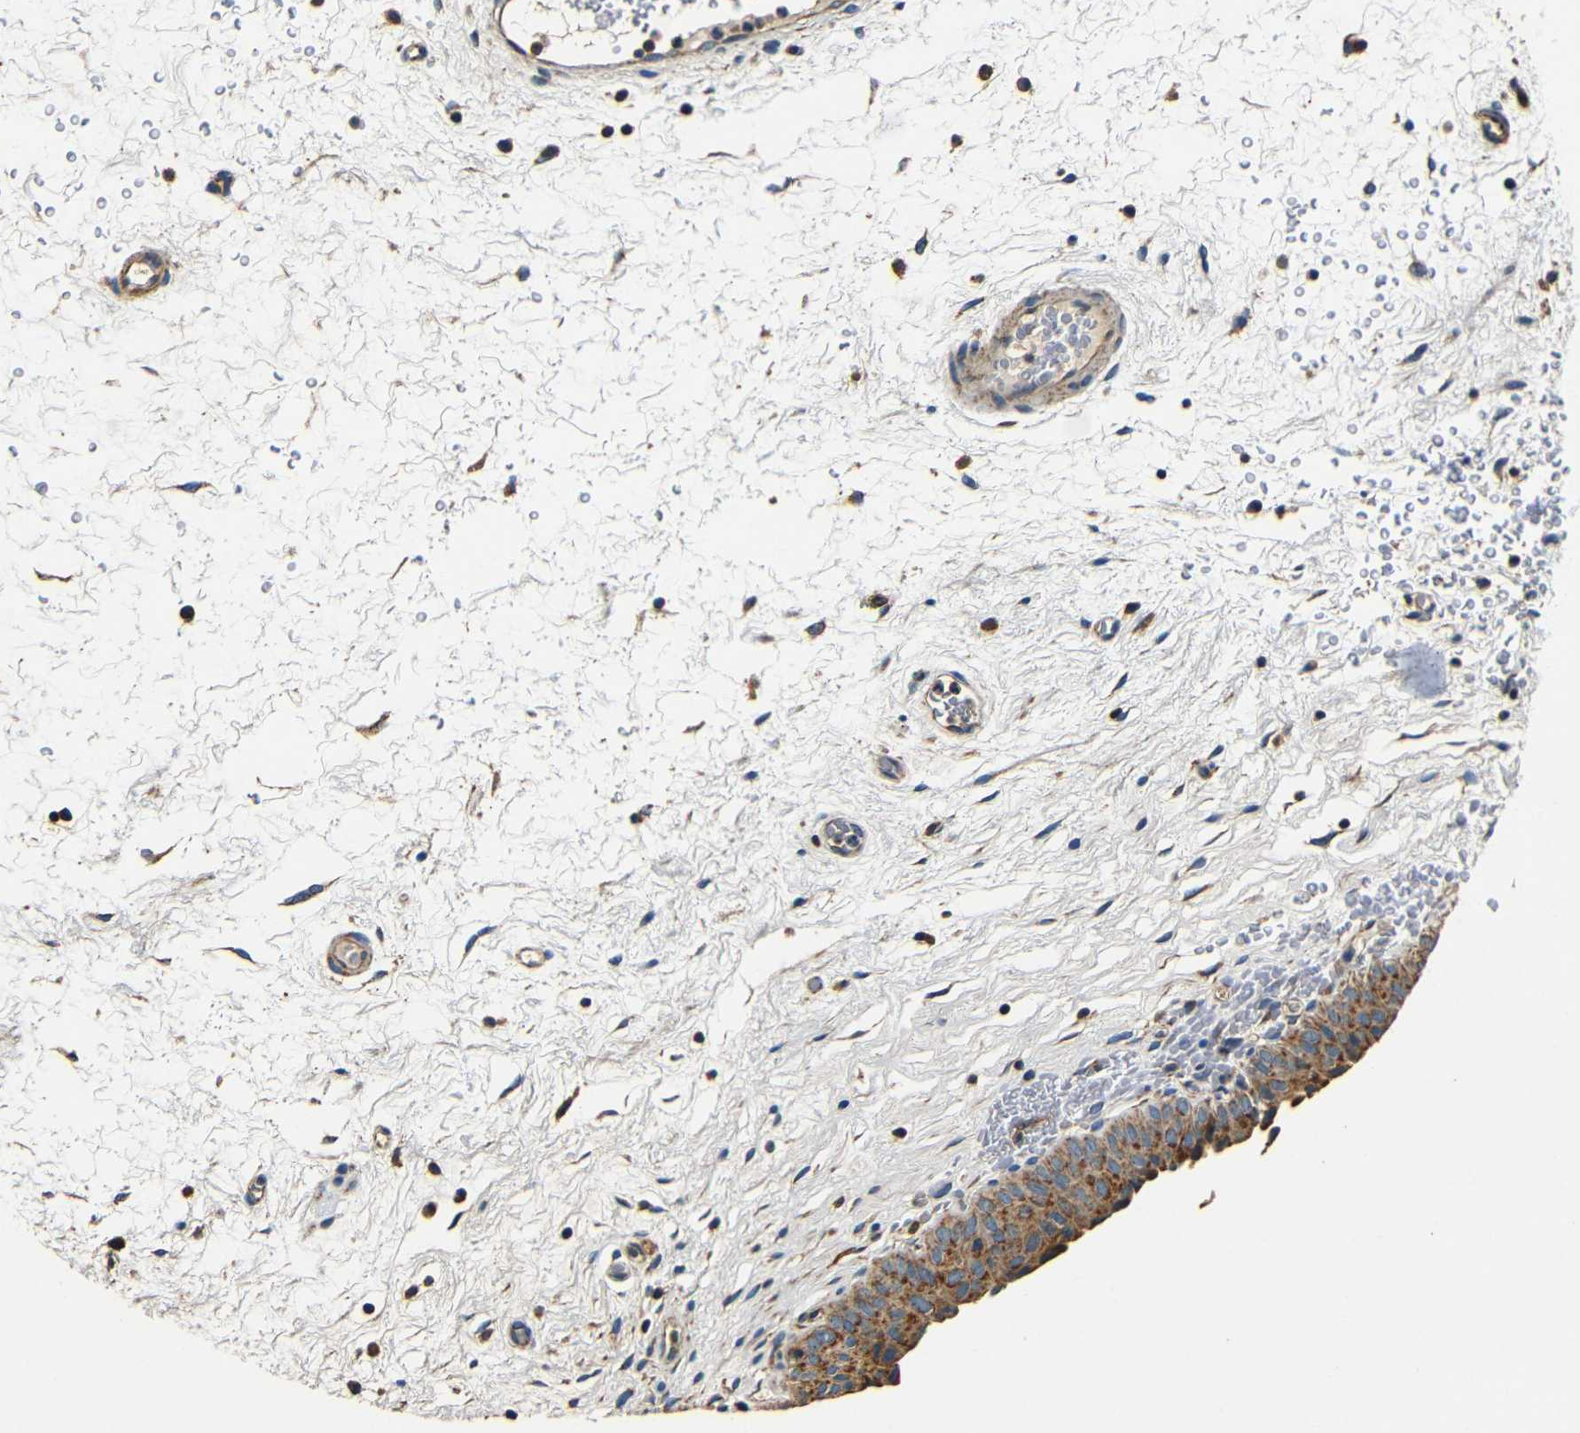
{"staining": {"intensity": "moderate", "quantity": ">75%", "location": "cytoplasmic/membranous"}, "tissue": "urinary bladder", "cell_type": "Urothelial cells", "image_type": "normal", "snomed": [{"axis": "morphology", "description": "Normal tissue, NOS"}, {"axis": "topography", "description": "Urinary bladder"}], "caption": "Moderate cytoplasmic/membranous positivity for a protein is identified in approximately >75% of urothelial cells of unremarkable urinary bladder using immunohistochemistry.", "gene": "MTX1", "patient": {"sex": "male", "age": 46}}